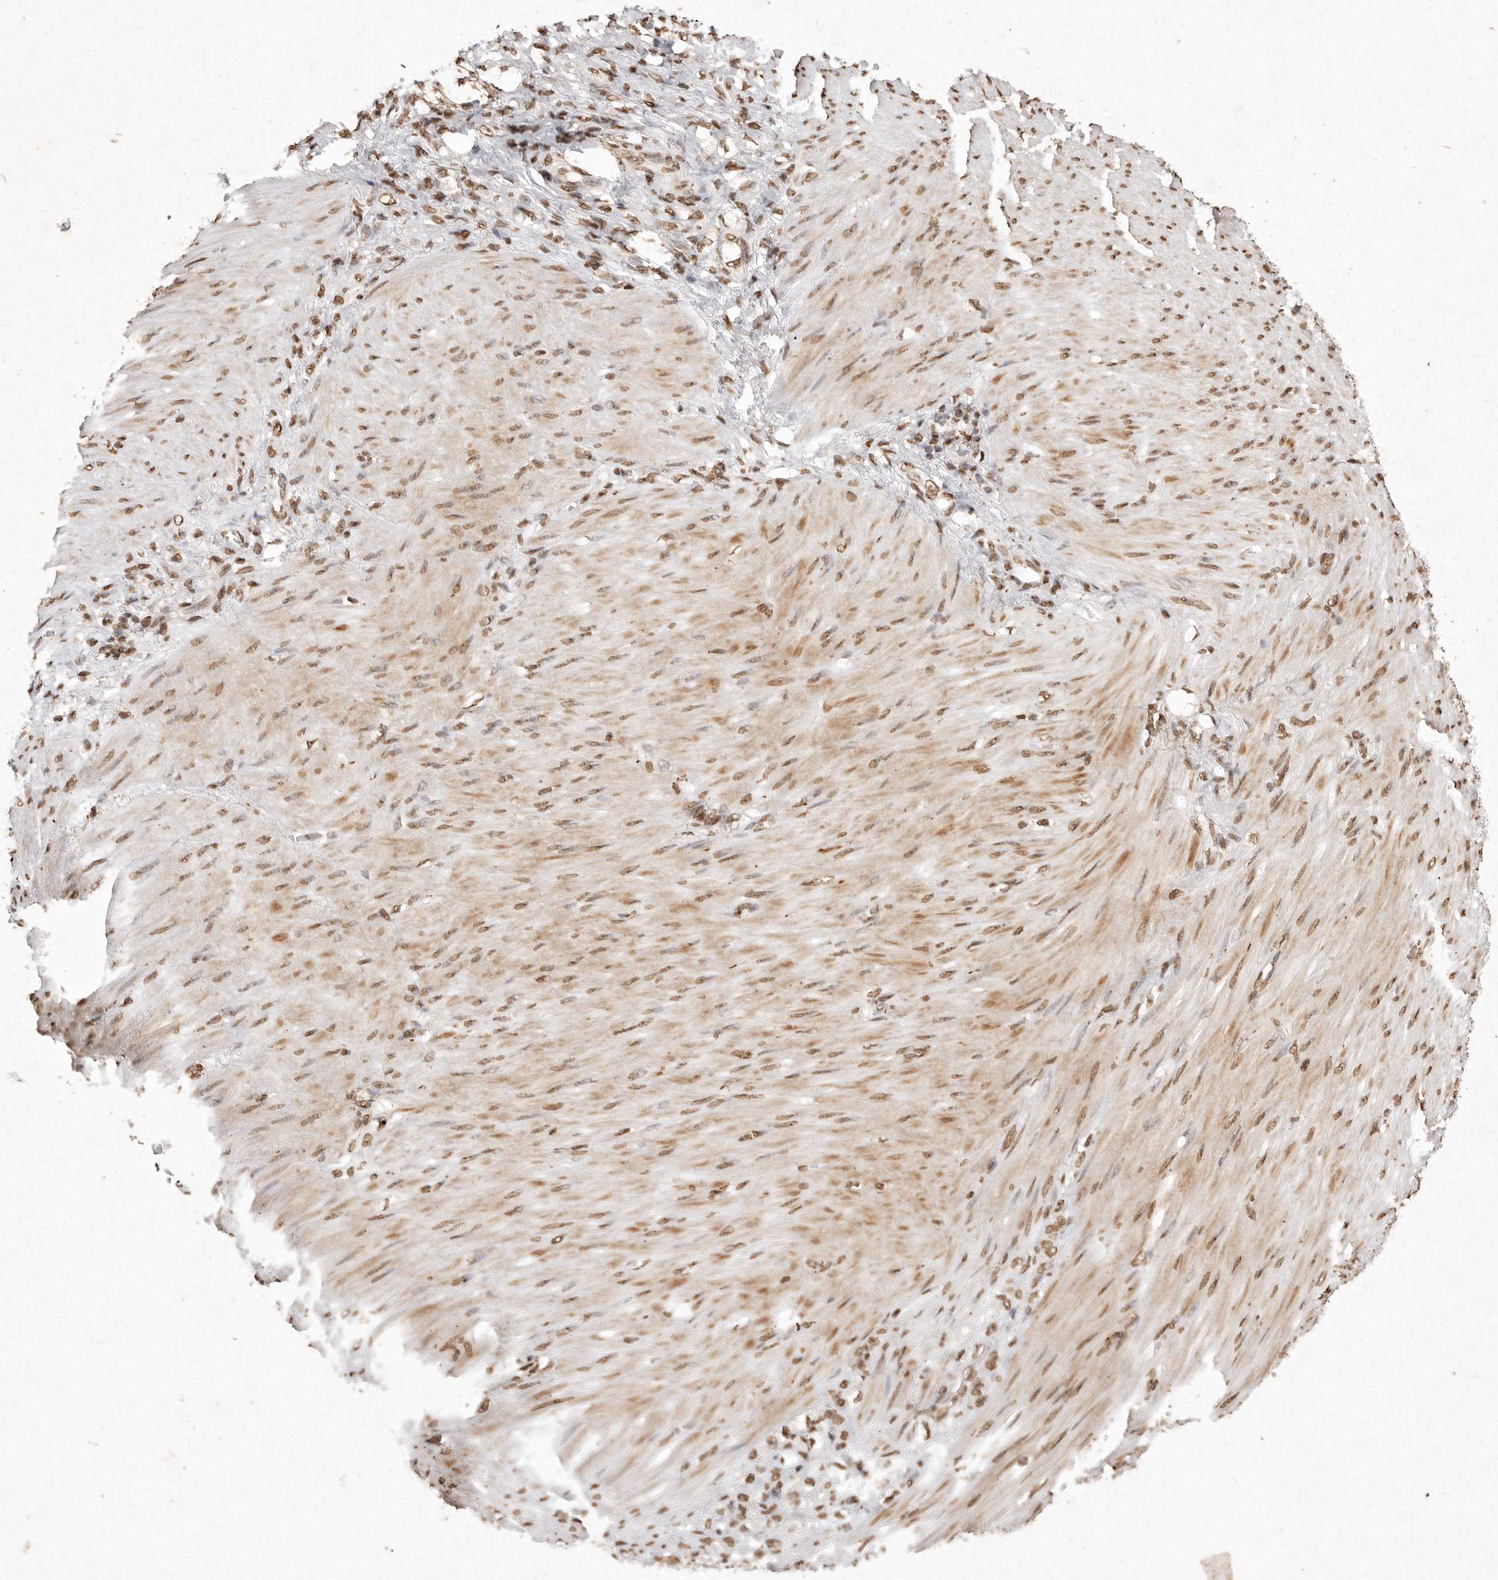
{"staining": {"intensity": "moderate", "quantity": ">75%", "location": "nuclear"}, "tissue": "stomach cancer", "cell_type": "Tumor cells", "image_type": "cancer", "snomed": [{"axis": "morphology", "description": "Normal tissue, NOS"}, {"axis": "morphology", "description": "Adenocarcinoma, NOS"}, {"axis": "topography", "description": "Stomach"}], "caption": "Human stomach cancer (adenocarcinoma) stained for a protein (brown) displays moderate nuclear positive expression in about >75% of tumor cells.", "gene": "NKX3-2", "patient": {"sex": "male", "age": 82}}